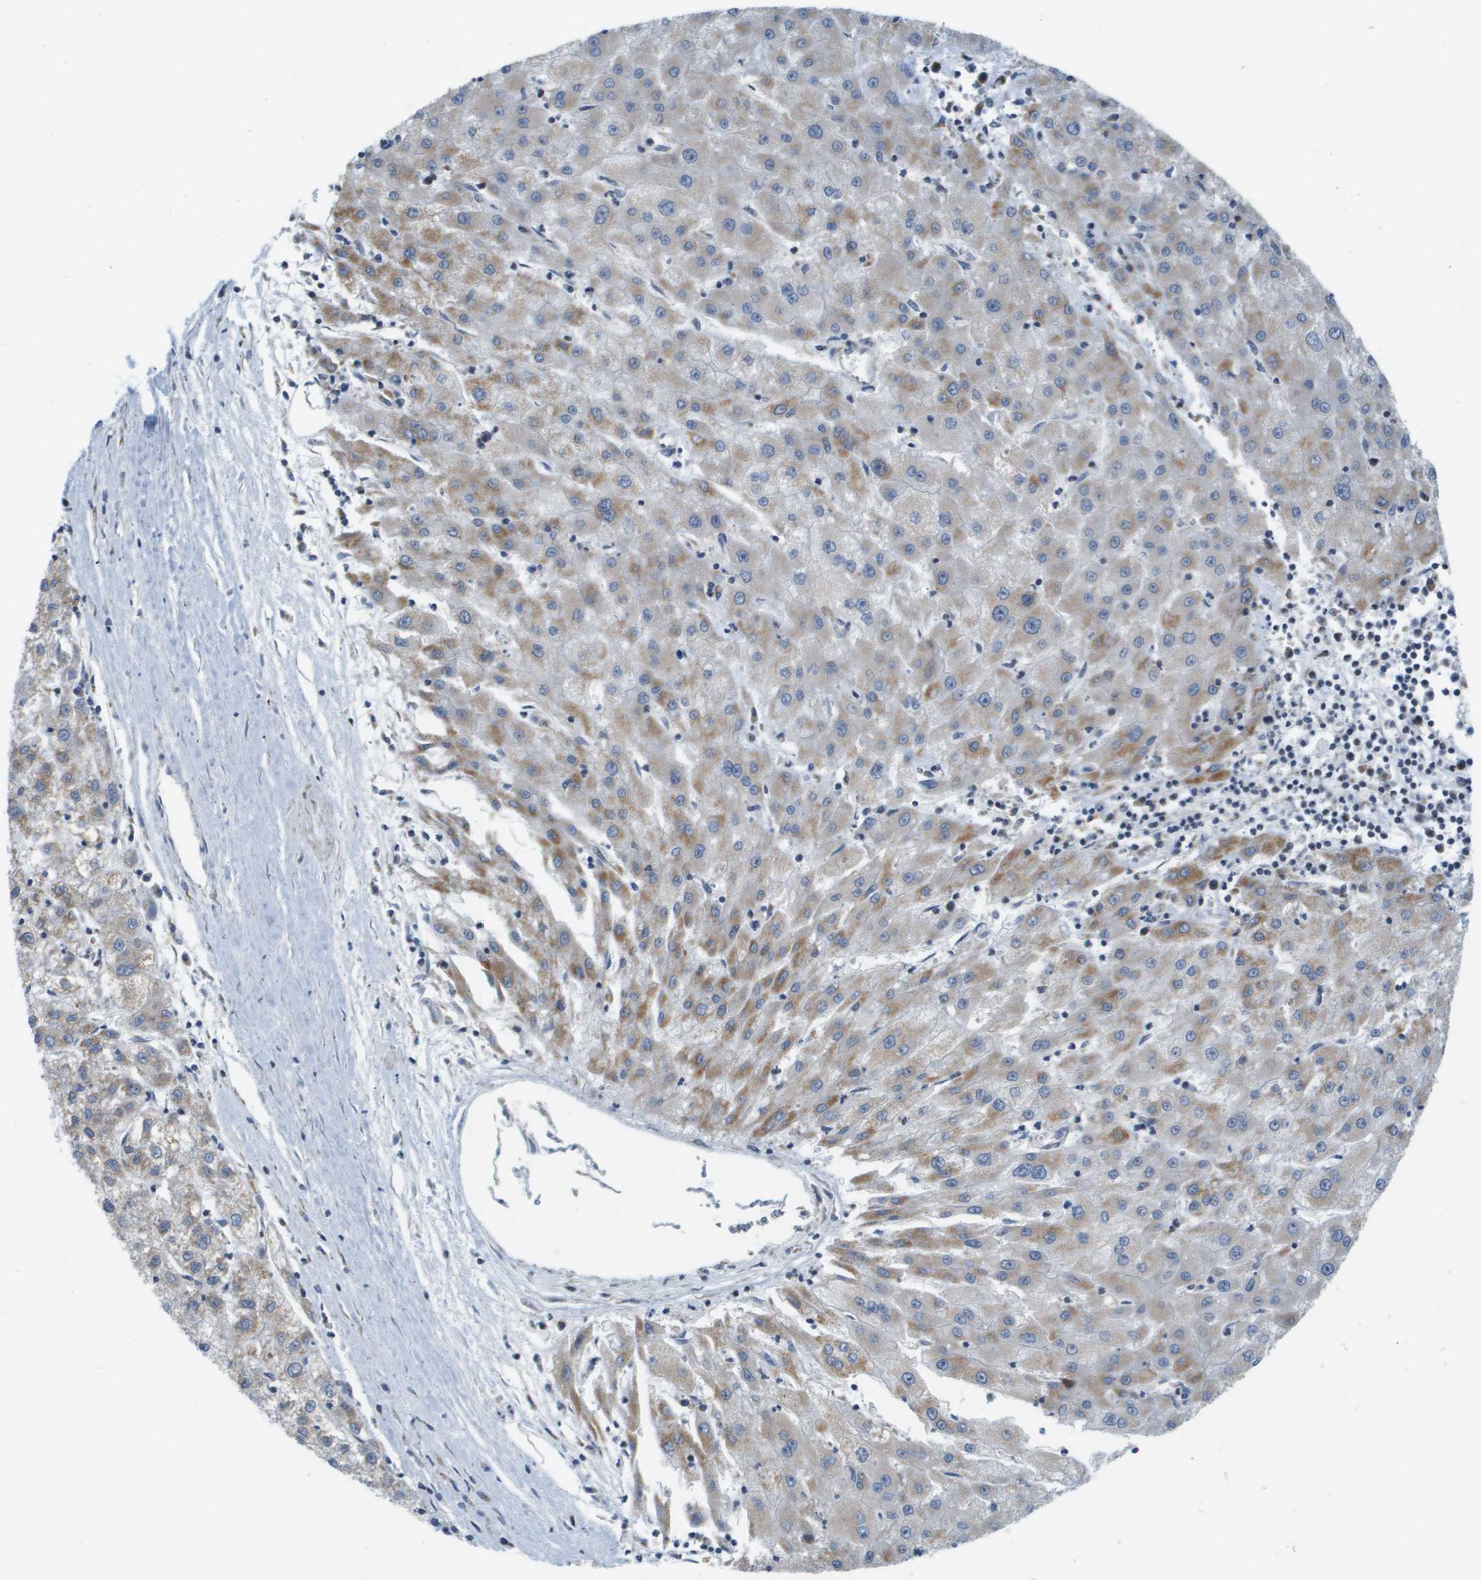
{"staining": {"intensity": "moderate", "quantity": "<25%", "location": "cytoplasmic/membranous"}, "tissue": "liver cancer", "cell_type": "Tumor cells", "image_type": "cancer", "snomed": [{"axis": "morphology", "description": "Carcinoma, Hepatocellular, NOS"}, {"axis": "topography", "description": "Liver"}], "caption": "Immunohistochemistry (IHC) of liver cancer (hepatocellular carcinoma) demonstrates low levels of moderate cytoplasmic/membranous positivity in approximately <25% of tumor cells.", "gene": "KRT23", "patient": {"sex": "male", "age": 72}}